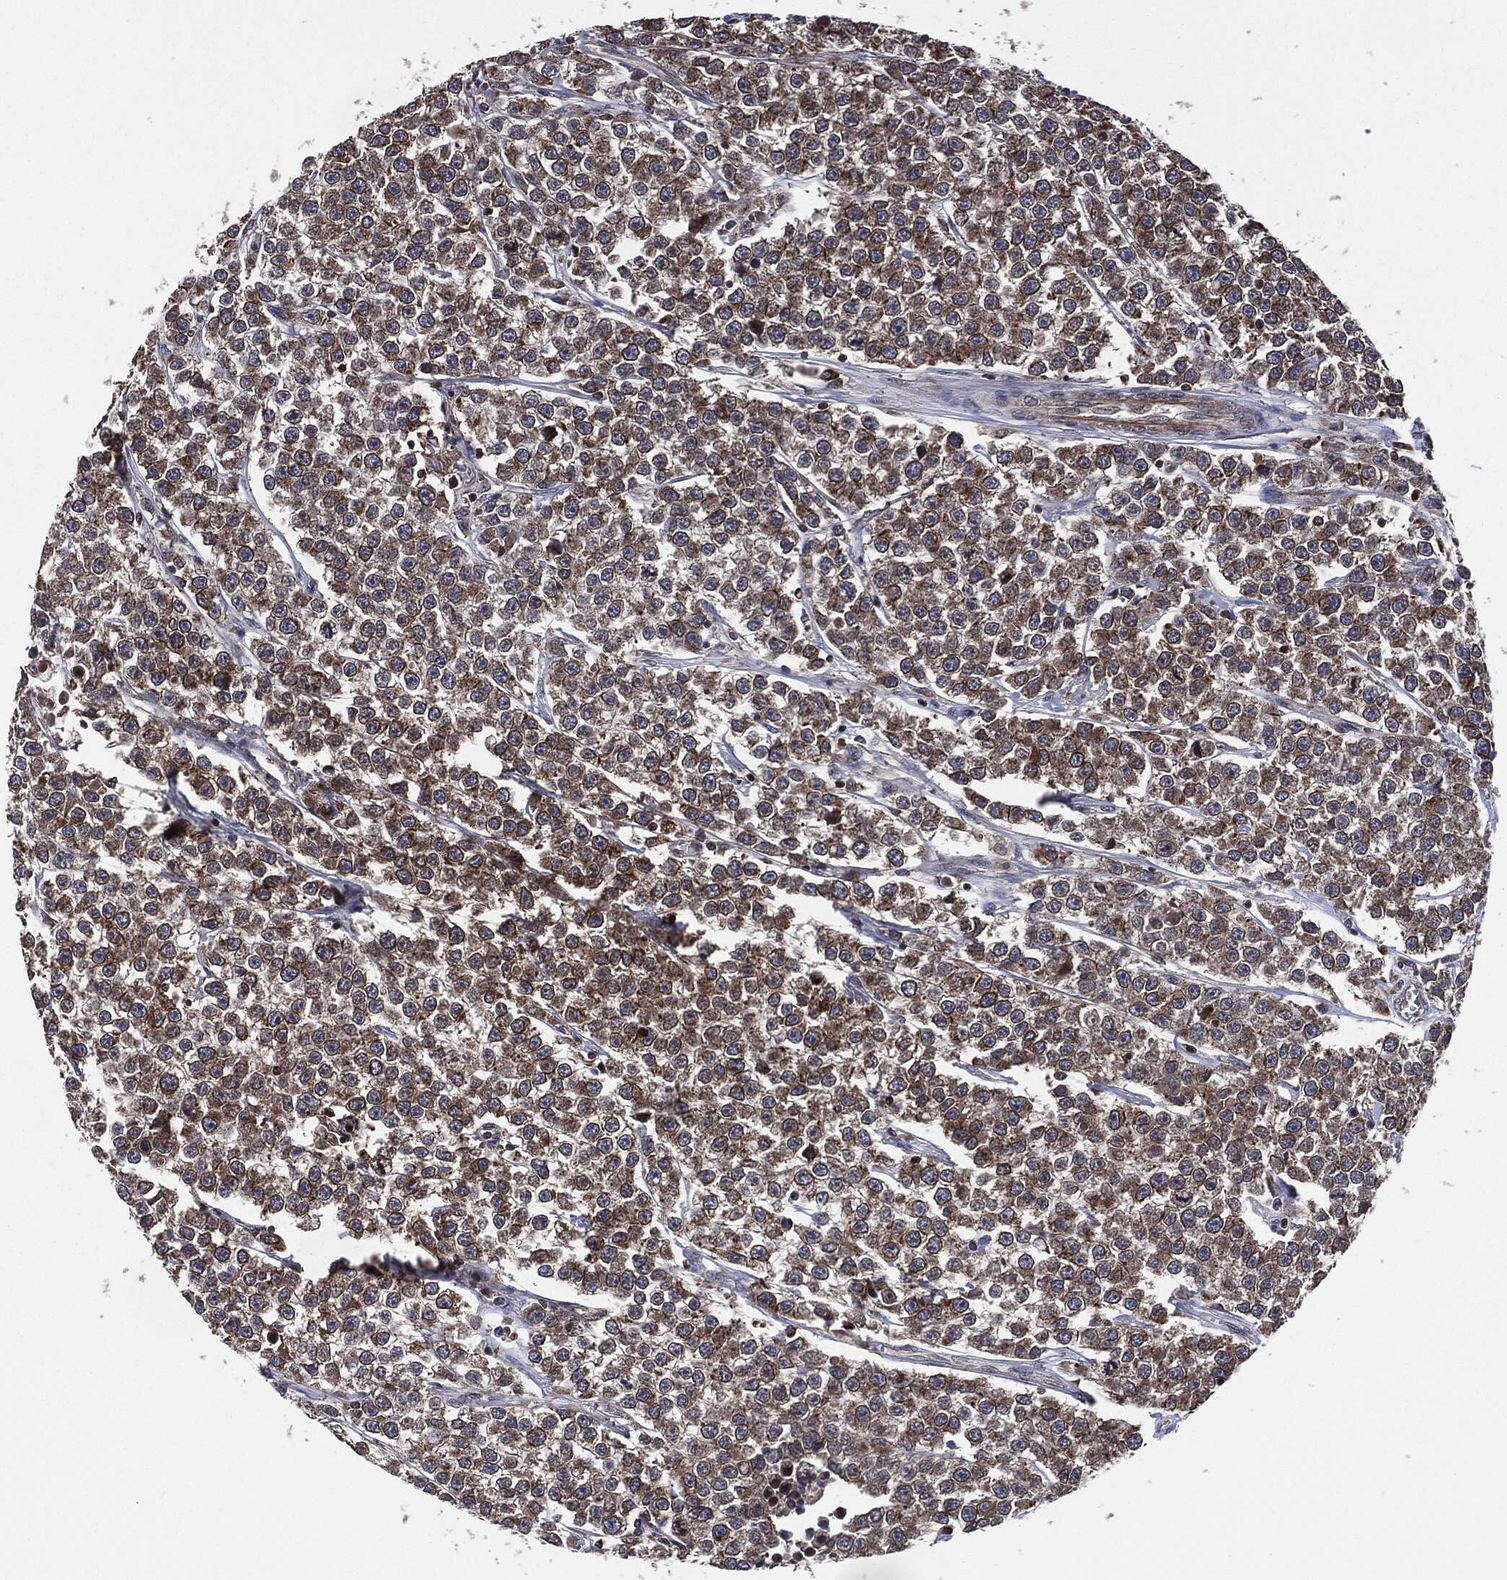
{"staining": {"intensity": "moderate", "quantity": ">75%", "location": "cytoplasmic/membranous"}, "tissue": "testis cancer", "cell_type": "Tumor cells", "image_type": "cancer", "snomed": [{"axis": "morphology", "description": "Seminoma, NOS"}, {"axis": "topography", "description": "Testis"}], "caption": "DAB (3,3'-diaminobenzidine) immunohistochemical staining of testis cancer (seminoma) reveals moderate cytoplasmic/membranous protein staining in about >75% of tumor cells.", "gene": "UBR1", "patient": {"sex": "male", "age": 59}}